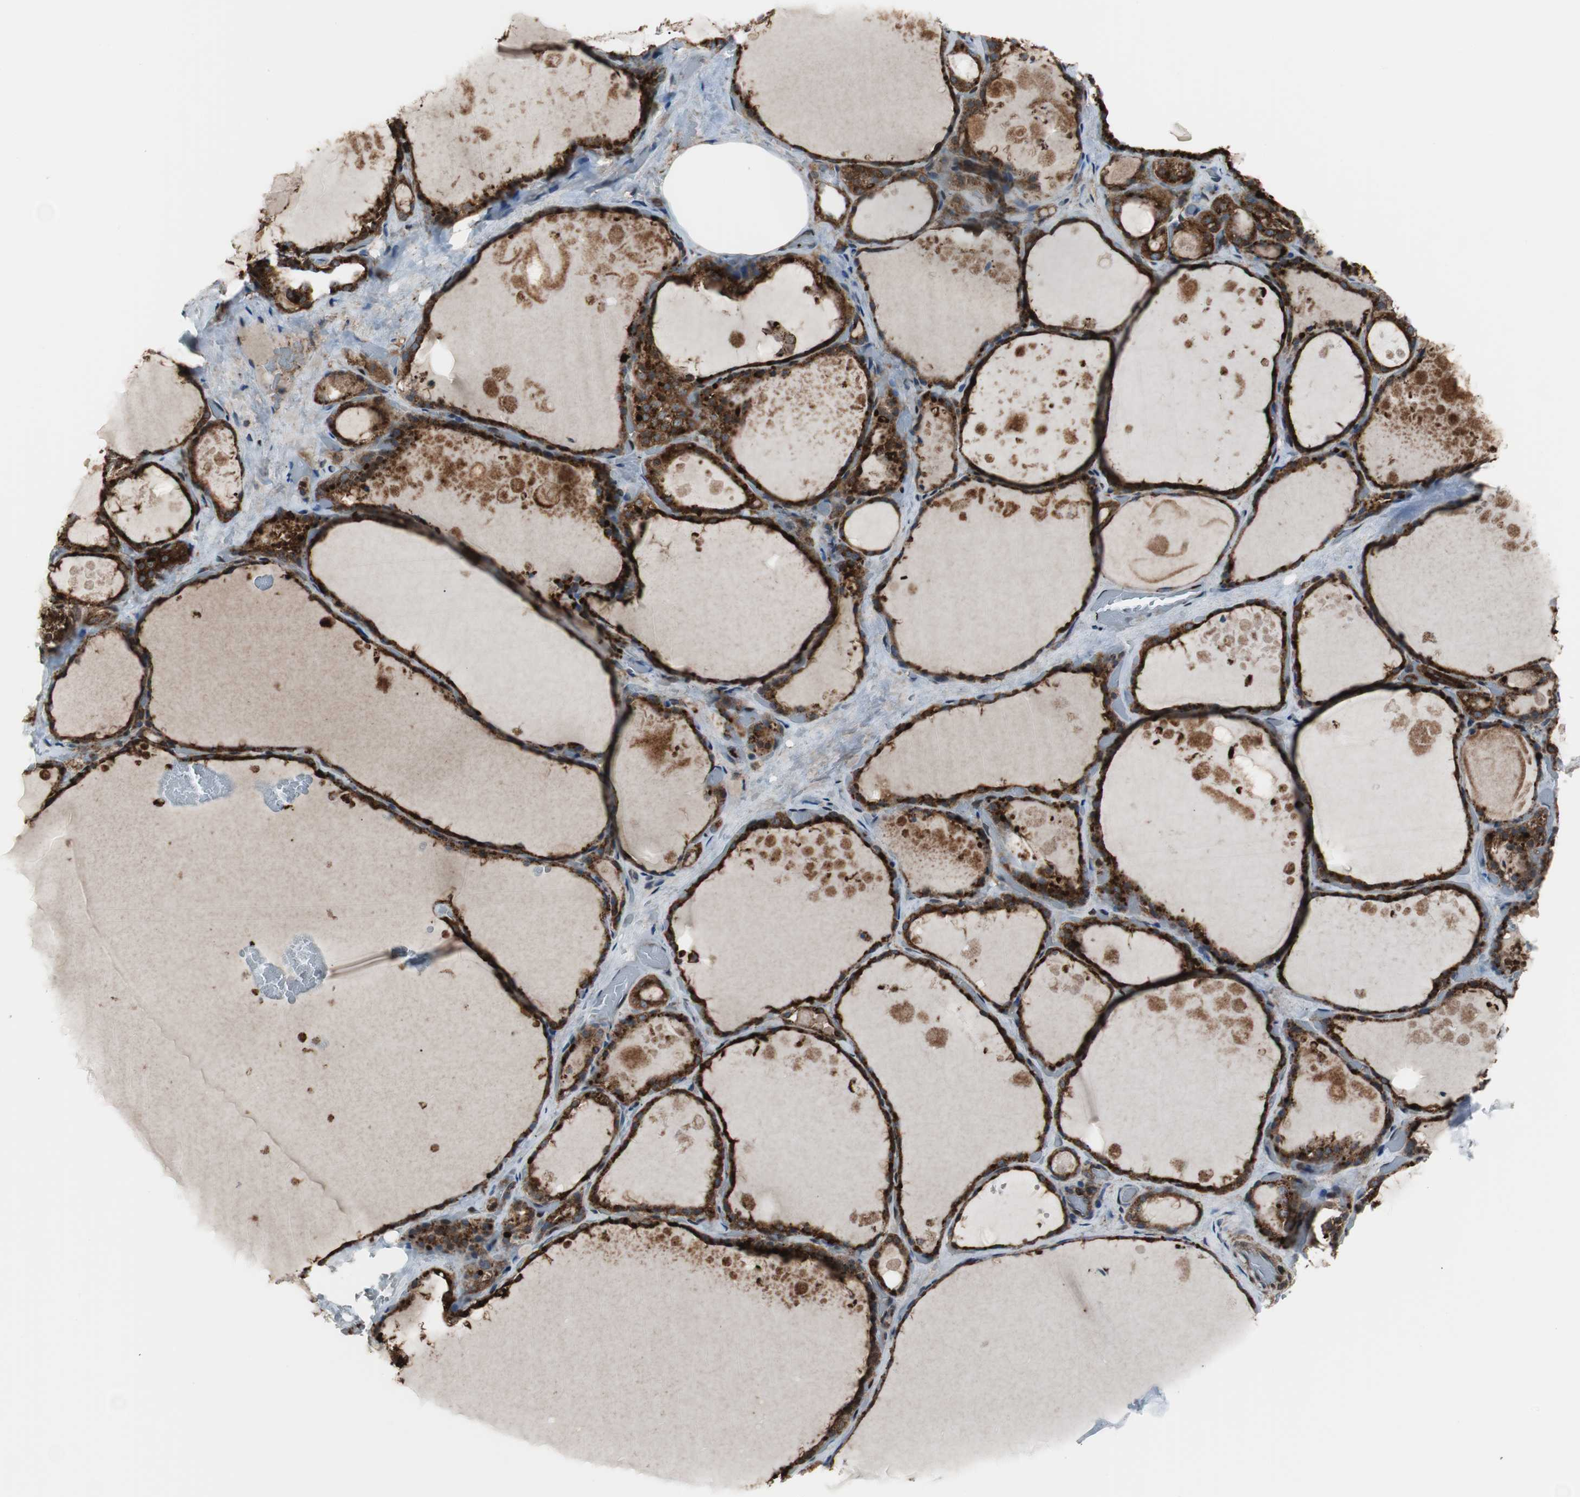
{"staining": {"intensity": "strong", "quantity": ">75%", "location": "cytoplasmic/membranous"}, "tissue": "thyroid gland", "cell_type": "Glandular cells", "image_type": "normal", "snomed": [{"axis": "morphology", "description": "Normal tissue, NOS"}, {"axis": "topography", "description": "Thyroid gland"}], "caption": "Thyroid gland stained with immunohistochemistry displays strong cytoplasmic/membranous staining in approximately >75% of glandular cells.", "gene": "RELA", "patient": {"sex": "male", "age": 61}}